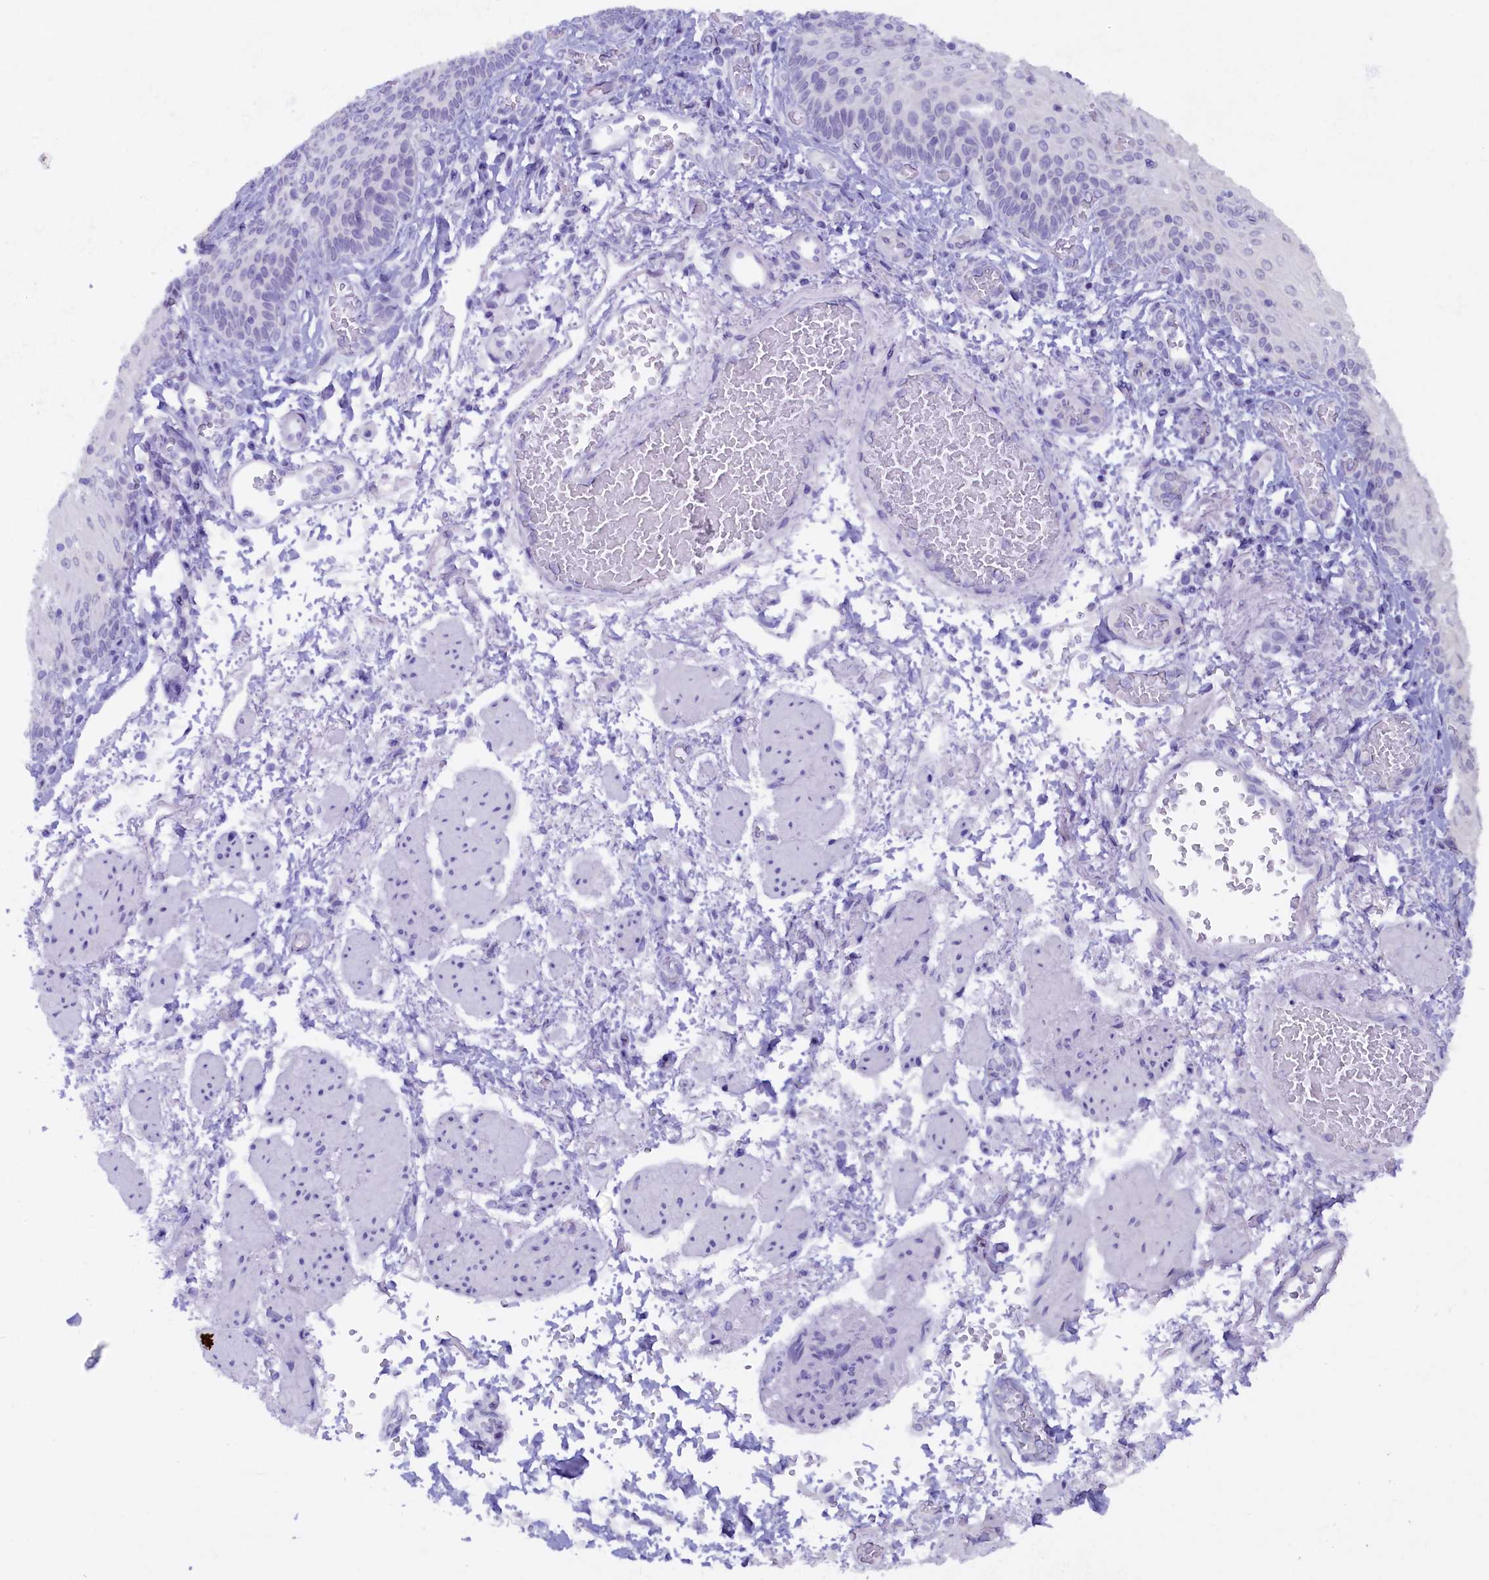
{"staining": {"intensity": "negative", "quantity": "none", "location": "none"}, "tissue": "esophagus", "cell_type": "Squamous epithelial cells", "image_type": "normal", "snomed": [{"axis": "morphology", "description": "Normal tissue, NOS"}, {"axis": "topography", "description": "Esophagus"}], "caption": "This is an immunohistochemistry (IHC) histopathology image of unremarkable esophagus. There is no expression in squamous epithelial cells.", "gene": "ZSWIM4", "patient": {"sex": "male", "age": 81}}